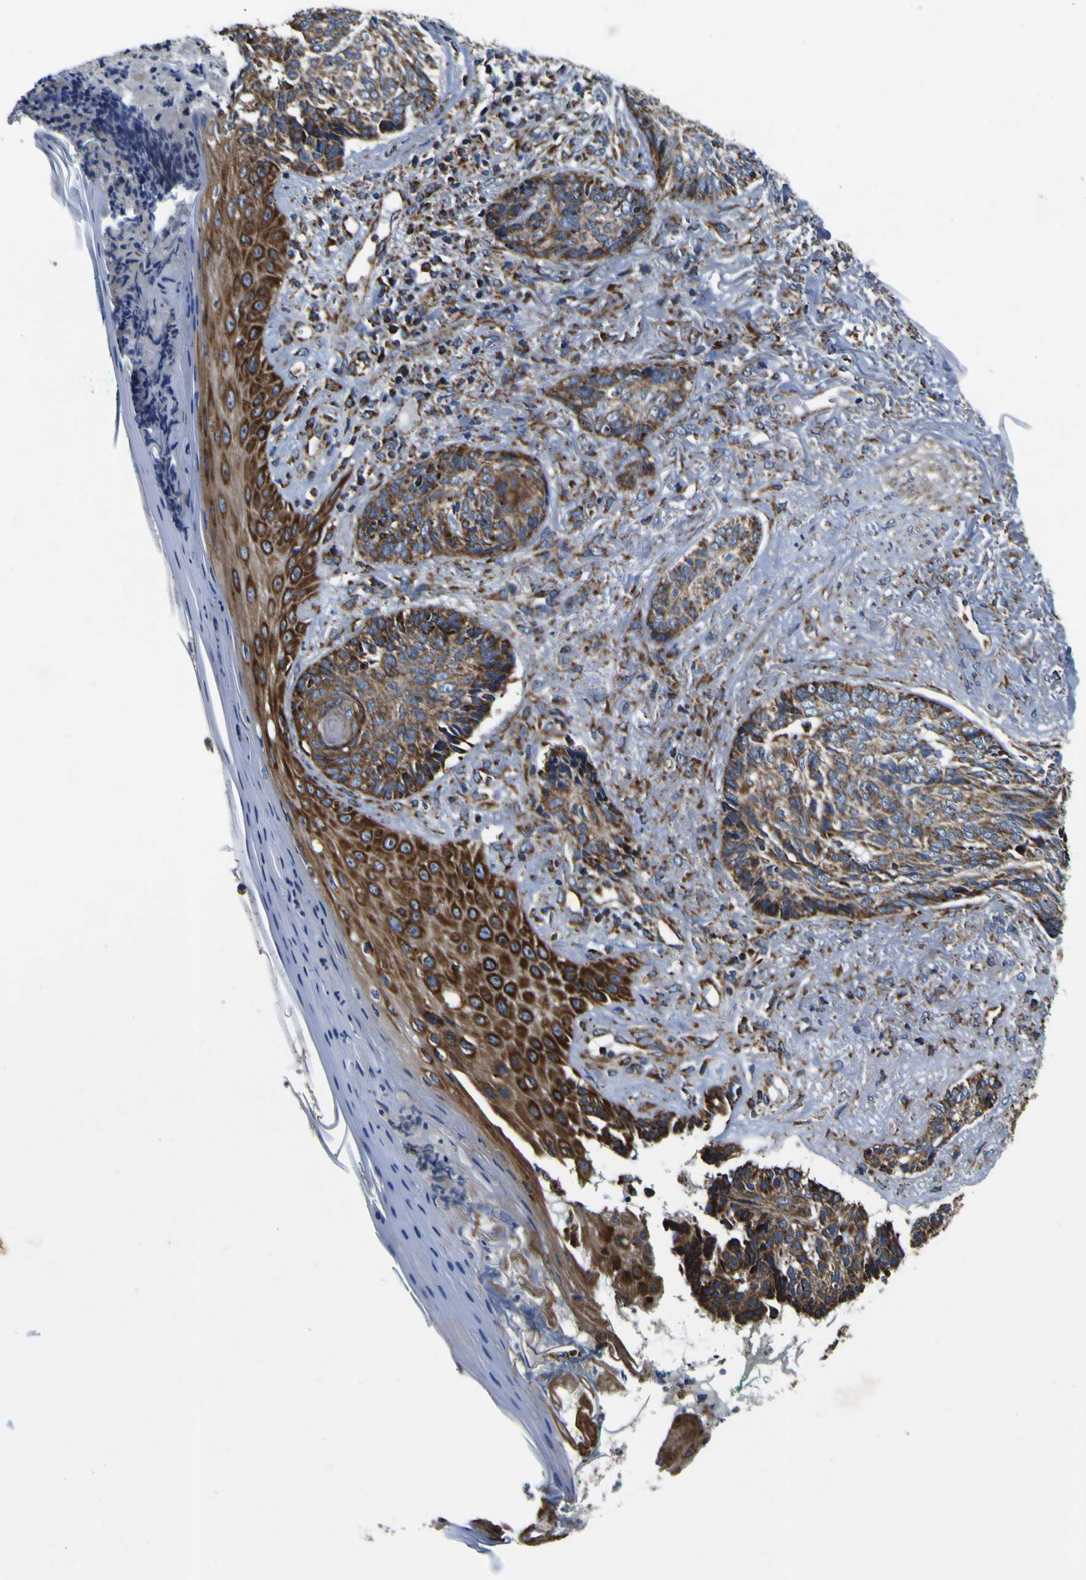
{"staining": {"intensity": "moderate", "quantity": ">75%", "location": "cytoplasmic/membranous"}, "tissue": "skin cancer", "cell_type": "Tumor cells", "image_type": "cancer", "snomed": [{"axis": "morphology", "description": "Basal cell carcinoma"}, {"axis": "topography", "description": "Skin"}], "caption": "About >75% of tumor cells in human skin cancer reveal moderate cytoplasmic/membranous protein positivity as visualized by brown immunohistochemical staining.", "gene": "PTRH2", "patient": {"sex": "male", "age": 43}}